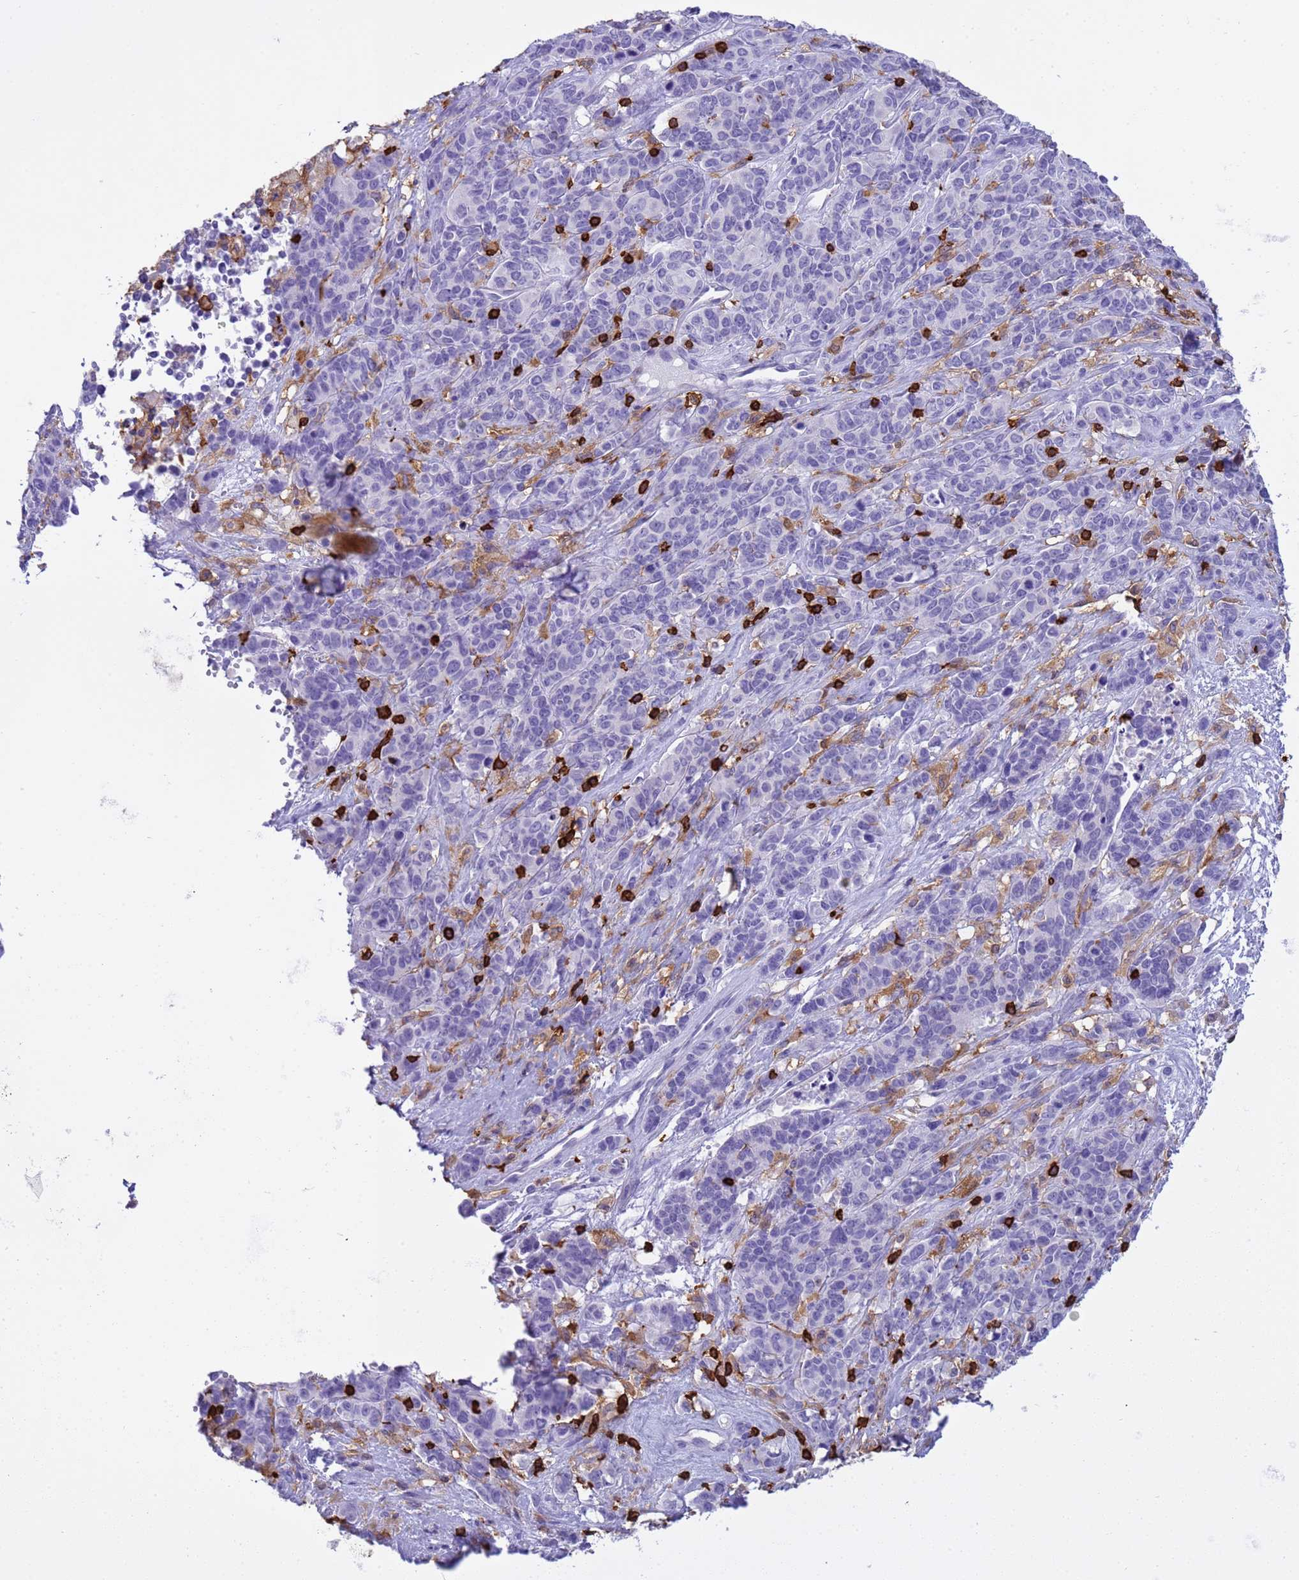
{"staining": {"intensity": "negative", "quantity": "none", "location": "none"}, "tissue": "cervical cancer", "cell_type": "Tumor cells", "image_type": "cancer", "snomed": [{"axis": "morphology", "description": "Squamous cell carcinoma, NOS"}, {"axis": "topography", "description": "Cervix"}], "caption": "Immunohistochemistry of human cervical squamous cell carcinoma reveals no positivity in tumor cells.", "gene": "IRF5", "patient": {"sex": "female", "age": 60}}